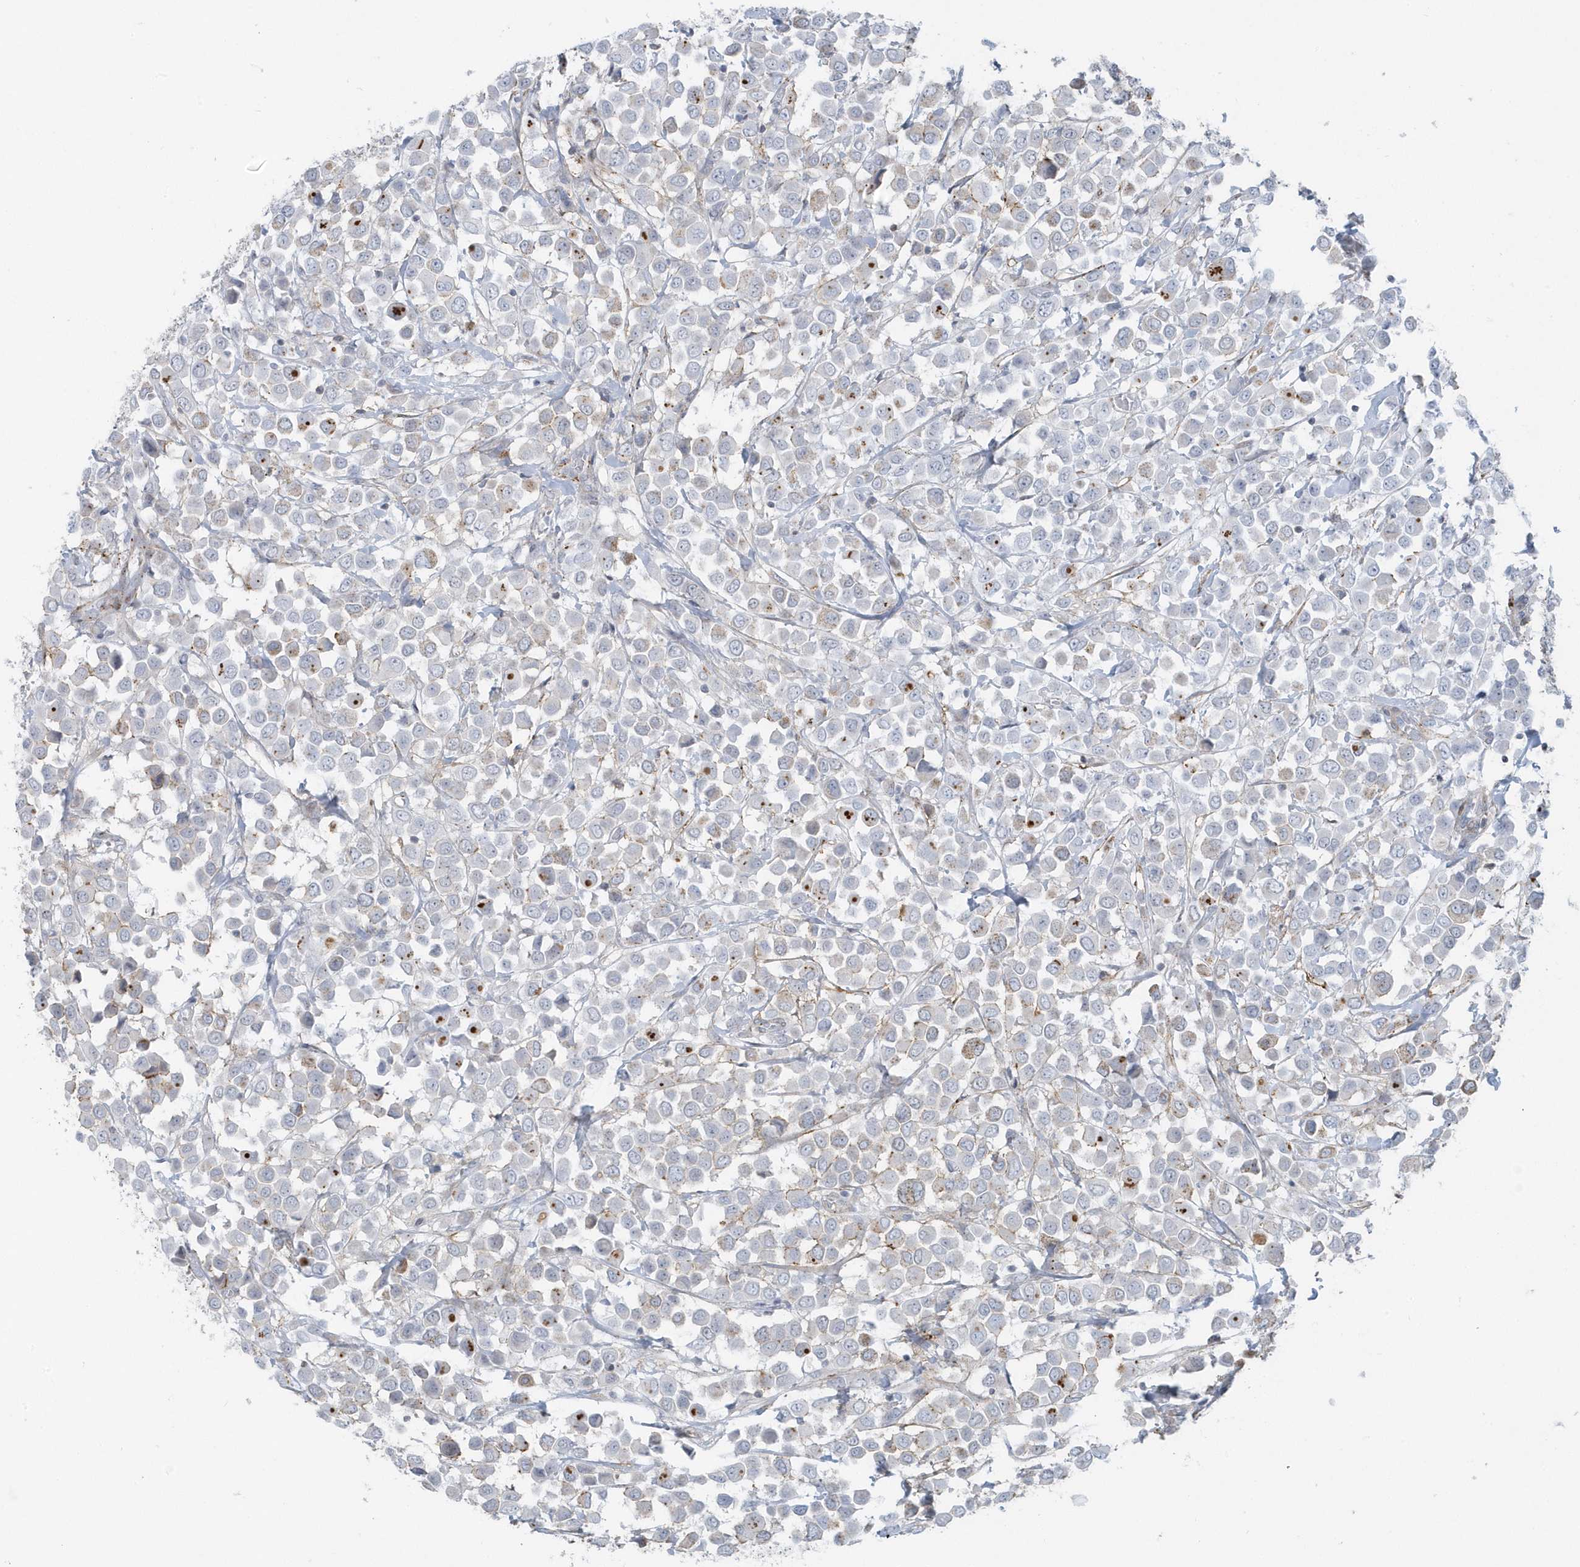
{"staining": {"intensity": "negative", "quantity": "none", "location": "none"}, "tissue": "breast cancer", "cell_type": "Tumor cells", "image_type": "cancer", "snomed": [{"axis": "morphology", "description": "Duct carcinoma"}, {"axis": "topography", "description": "Breast"}], "caption": "The immunohistochemistry (IHC) image has no significant positivity in tumor cells of breast cancer tissue.", "gene": "CACNB2", "patient": {"sex": "female", "age": 61}}